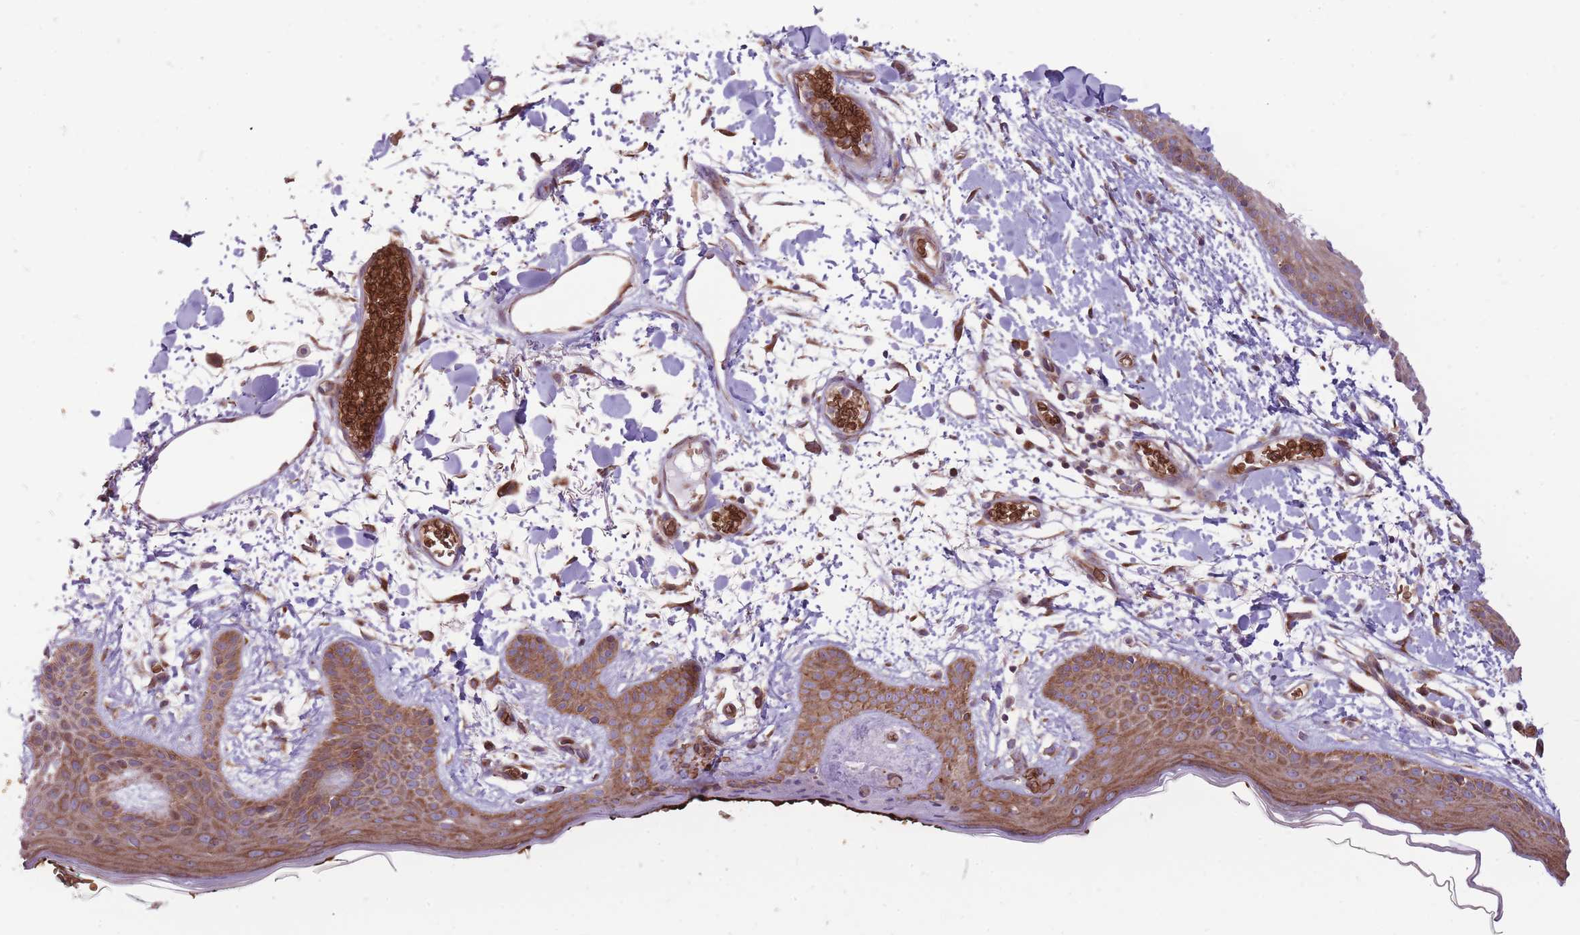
{"staining": {"intensity": "moderate", "quantity": ">75%", "location": "cytoplasmic/membranous"}, "tissue": "skin", "cell_type": "Fibroblasts", "image_type": "normal", "snomed": [{"axis": "morphology", "description": "Normal tissue, NOS"}, {"axis": "topography", "description": "Skin"}], "caption": "Immunohistochemistry (IHC) of unremarkable skin exhibits medium levels of moderate cytoplasmic/membranous expression in about >75% of fibroblasts. (IHC, brightfield microscopy, high magnification).", "gene": "ANKRD10", "patient": {"sex": "male", "age": 79}}